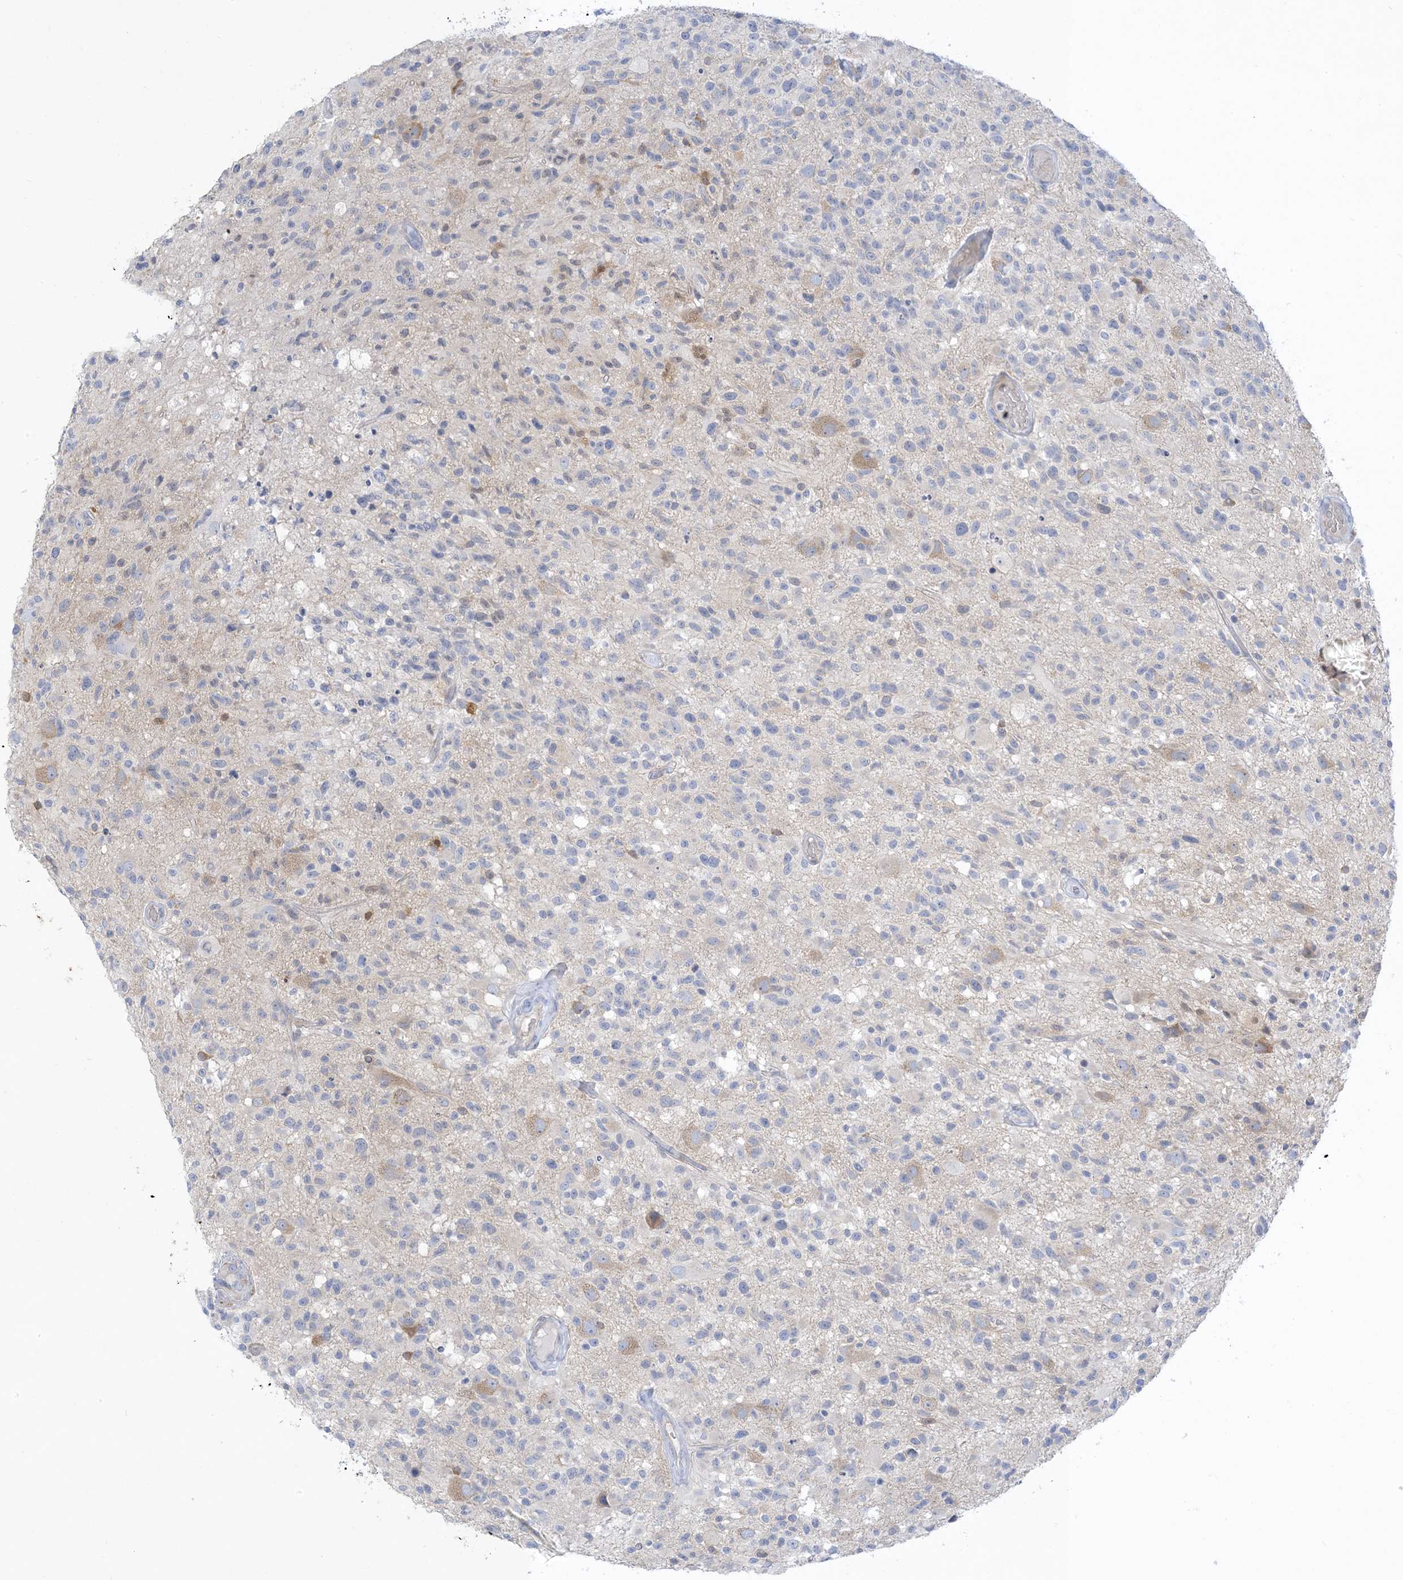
{"staining": {"intensity": "negative", "quantity": "none", "location": "none"}, "tissue": "glioma", "cell_type": "Tumor cells", "image_type": "cancer", "snomed": [{"axis": "morphology", "description": "Glioma, malignant, High grade"}, {"axis": "morphology", "description": "Glioblastoma, NOS"}, {"axis": "topography", "description": "Brain"}], "caption": "Image shows no protein expression in tumor cells of malignant glioma (high-grade) tissue. (Stains: DAB (3,3'-diaminobenzidine) immunohistochemistry with hematoxylin counter stain, Microscopy: brightfield microscopy at high magnification).", "gene": "XIRP2", "patient": {"sex": "male", "age": 60}}